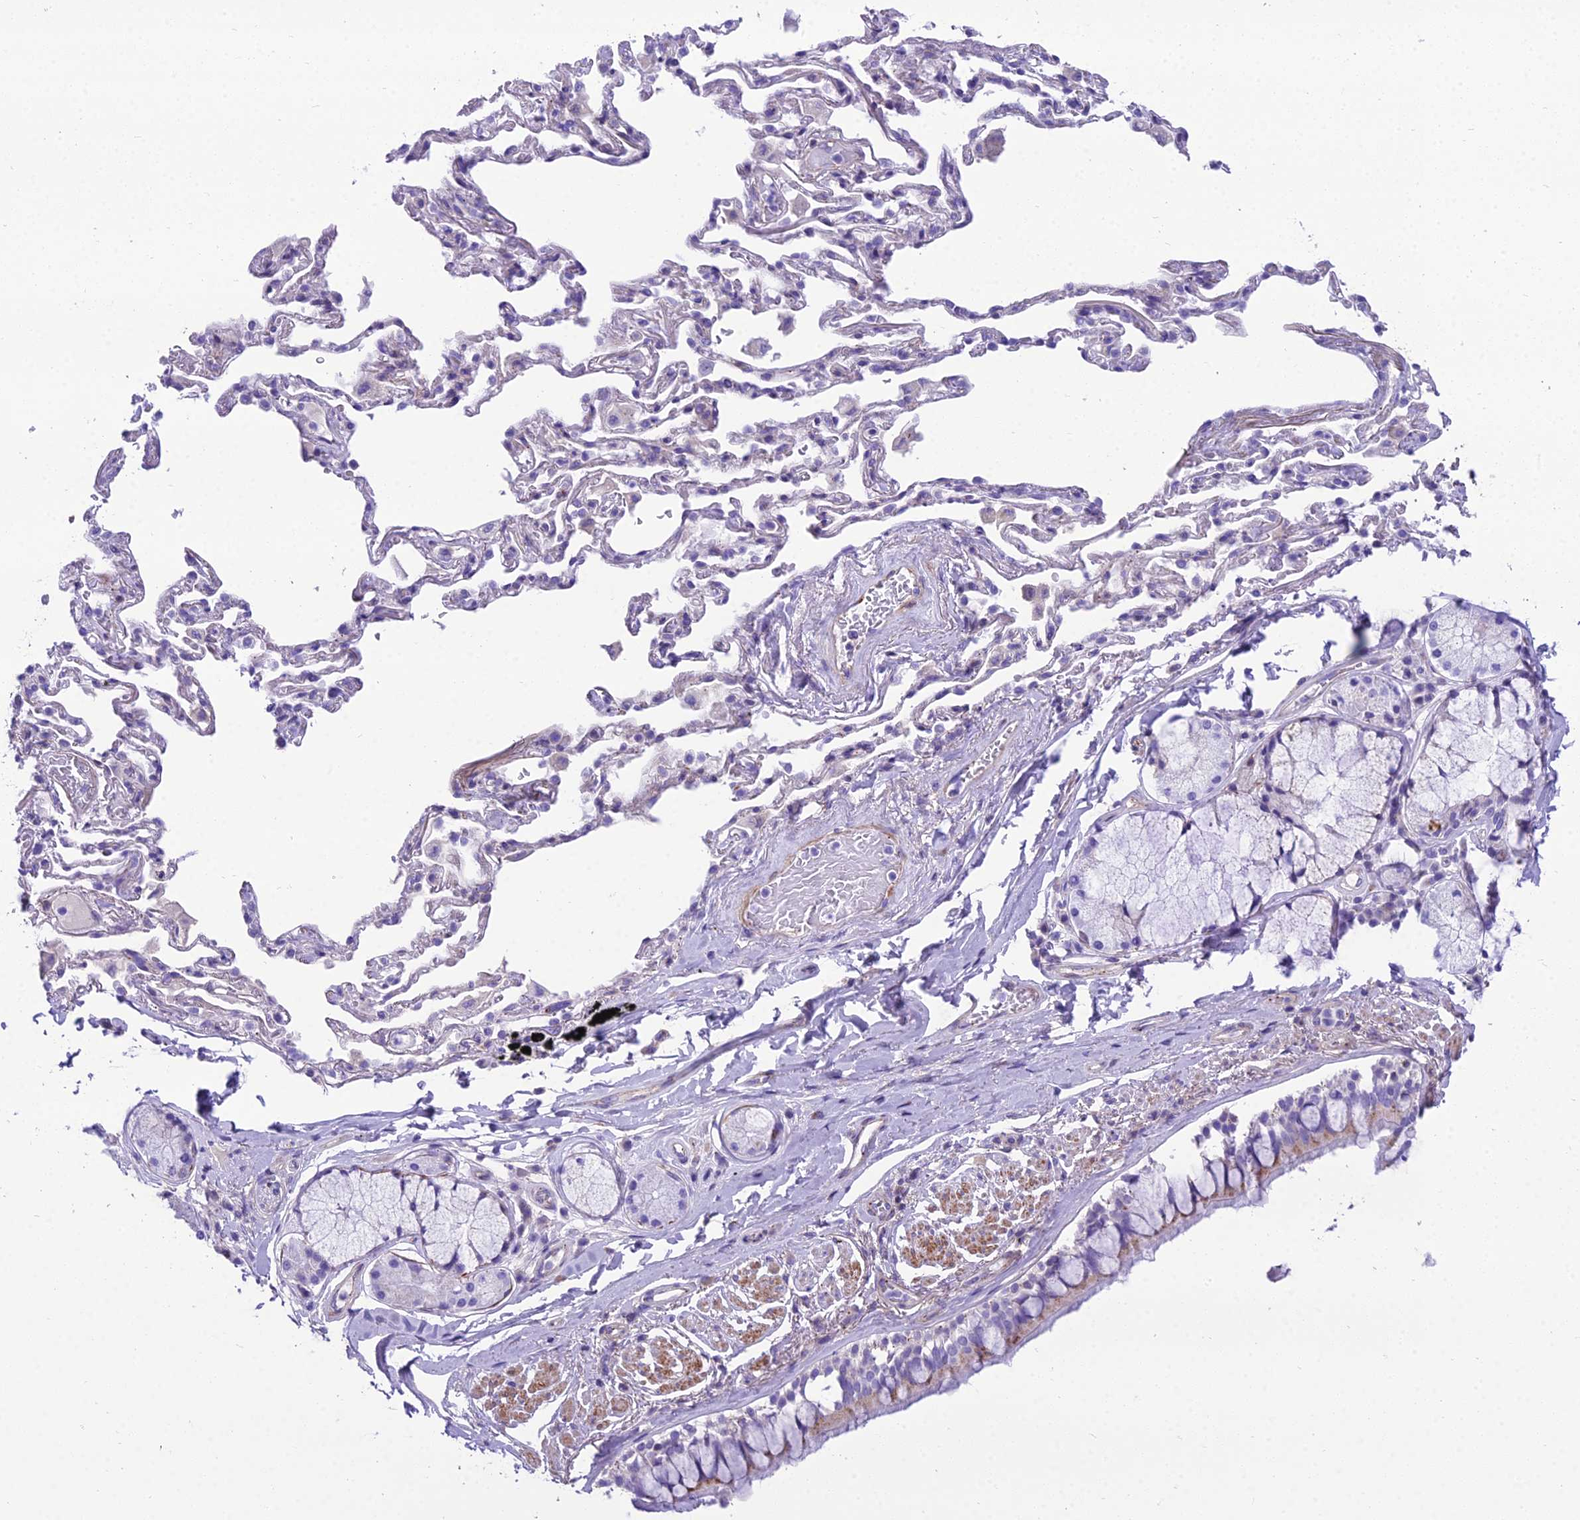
{"staining": {"intensity": "weak", "quantity": "<25%", "location": "cytoplasmic/membranous"}, "tissue": "bronchus", "cell_type": "Respiratory epithelial cells", "image_type": "normal", "snomed": [{"axis": "morphology", "description": "Normal tissue, NOS"}, {"axis": "topography", "description": "Bronchus"}], "caption": "DAB (3,3'-diaminobenzidine) immunohistochemical staining of benign human bronchus exhibits no significant staining in respiratory epithelial cells.", "gene": "GFRA1", "patient": {"sex": "male", "age": 65}}